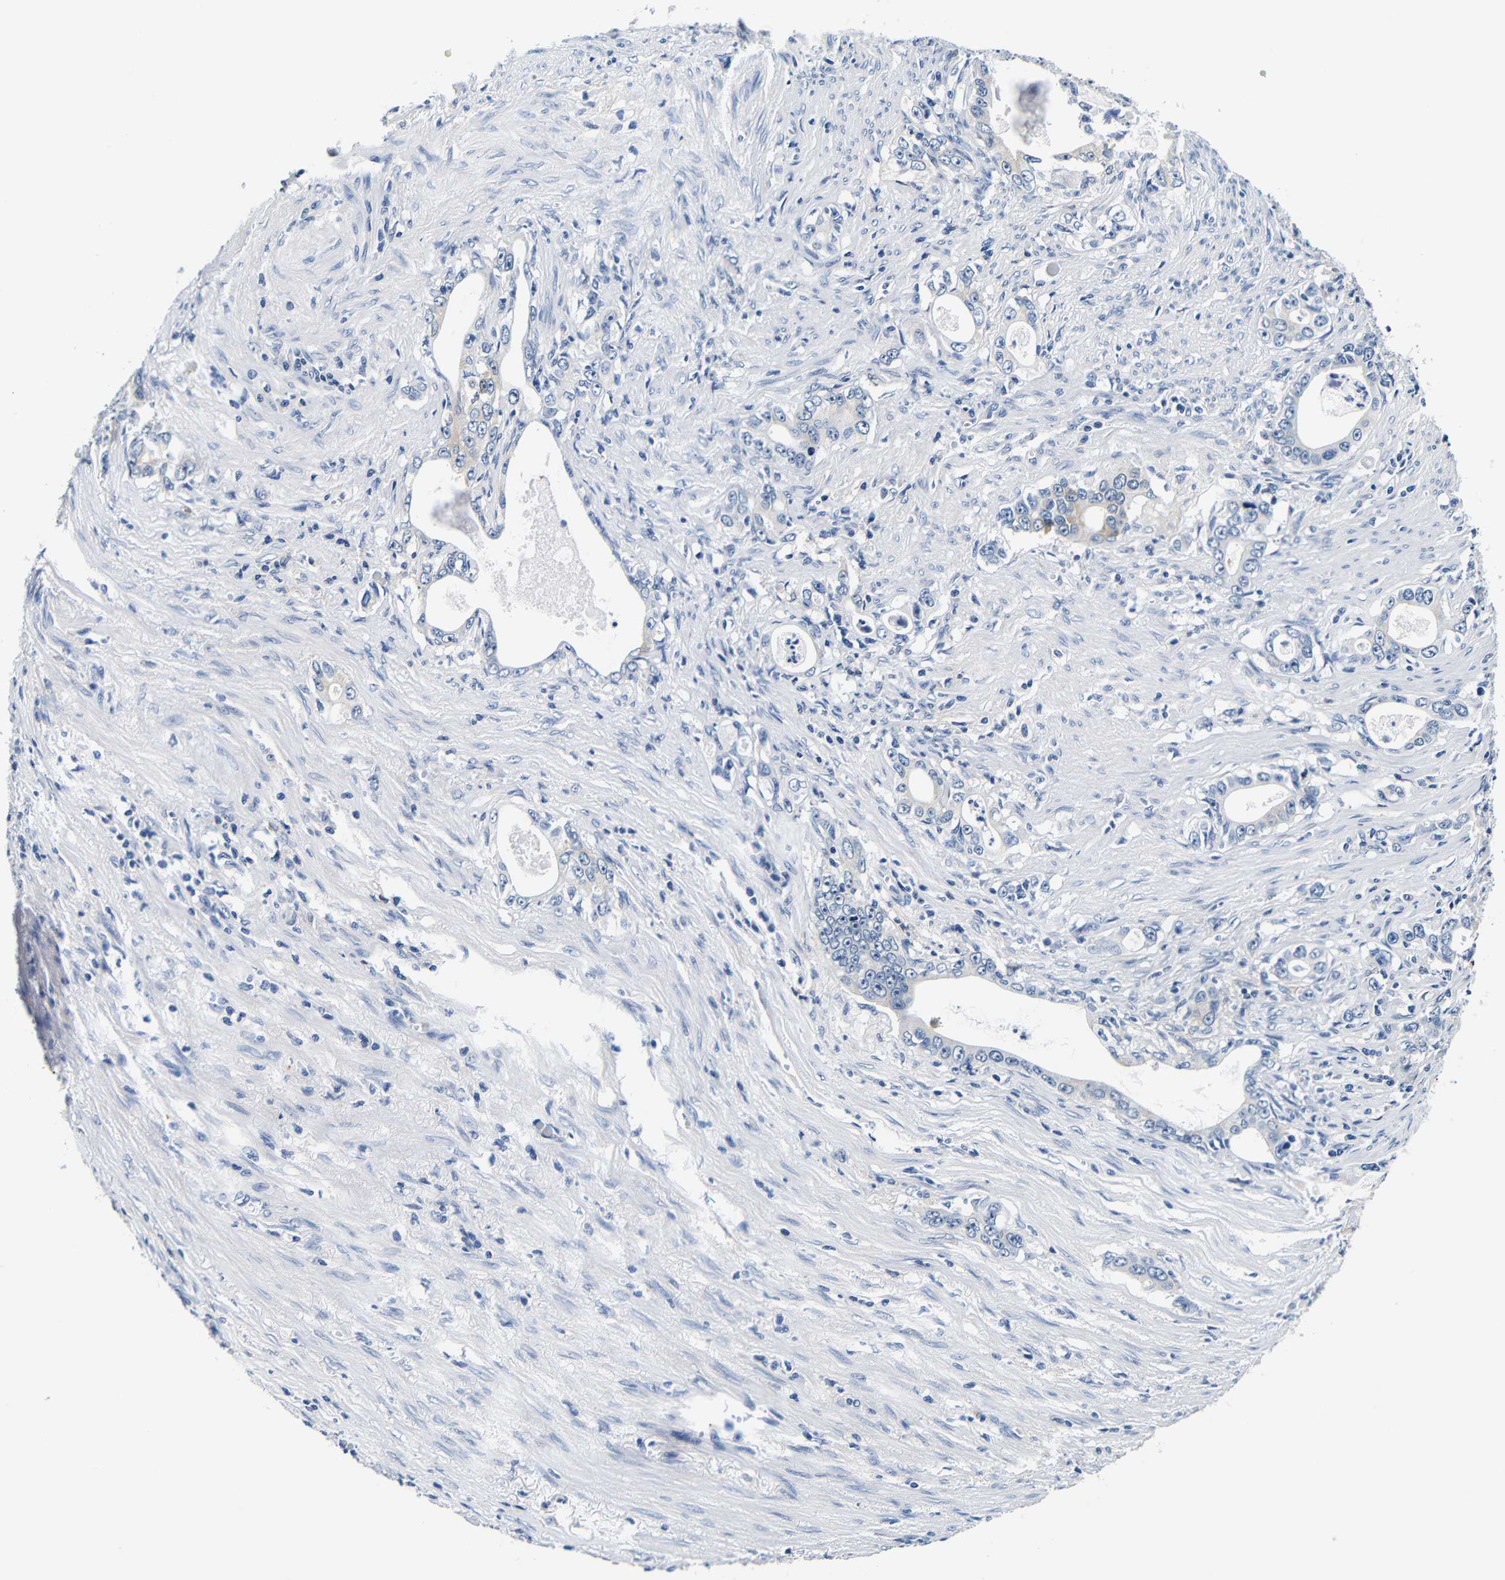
{"staining": {"intensity": "negative", "quantity": "none", "location": "none"}, "tissue": "stomach cancer", "cell_type": "Tumor cells", "image_type": "cancer", "snomed": [{"axis": "morphology", "description": "Adenocarcinoma, NOS"}, {"axis": "topography", "description": "Stomach, lower"}], "caption": "A micrograph of adenocarcinoma (stomach) stained for a protein shows no brown staining in tumor cells. (Brightfield microscopy of DAB (3,3'-diaminobenzidine) immunohistochemistry (IHC) at high magnification).", "gene": "GP1BA", "patient": {"sex": "female", "age": 72}}